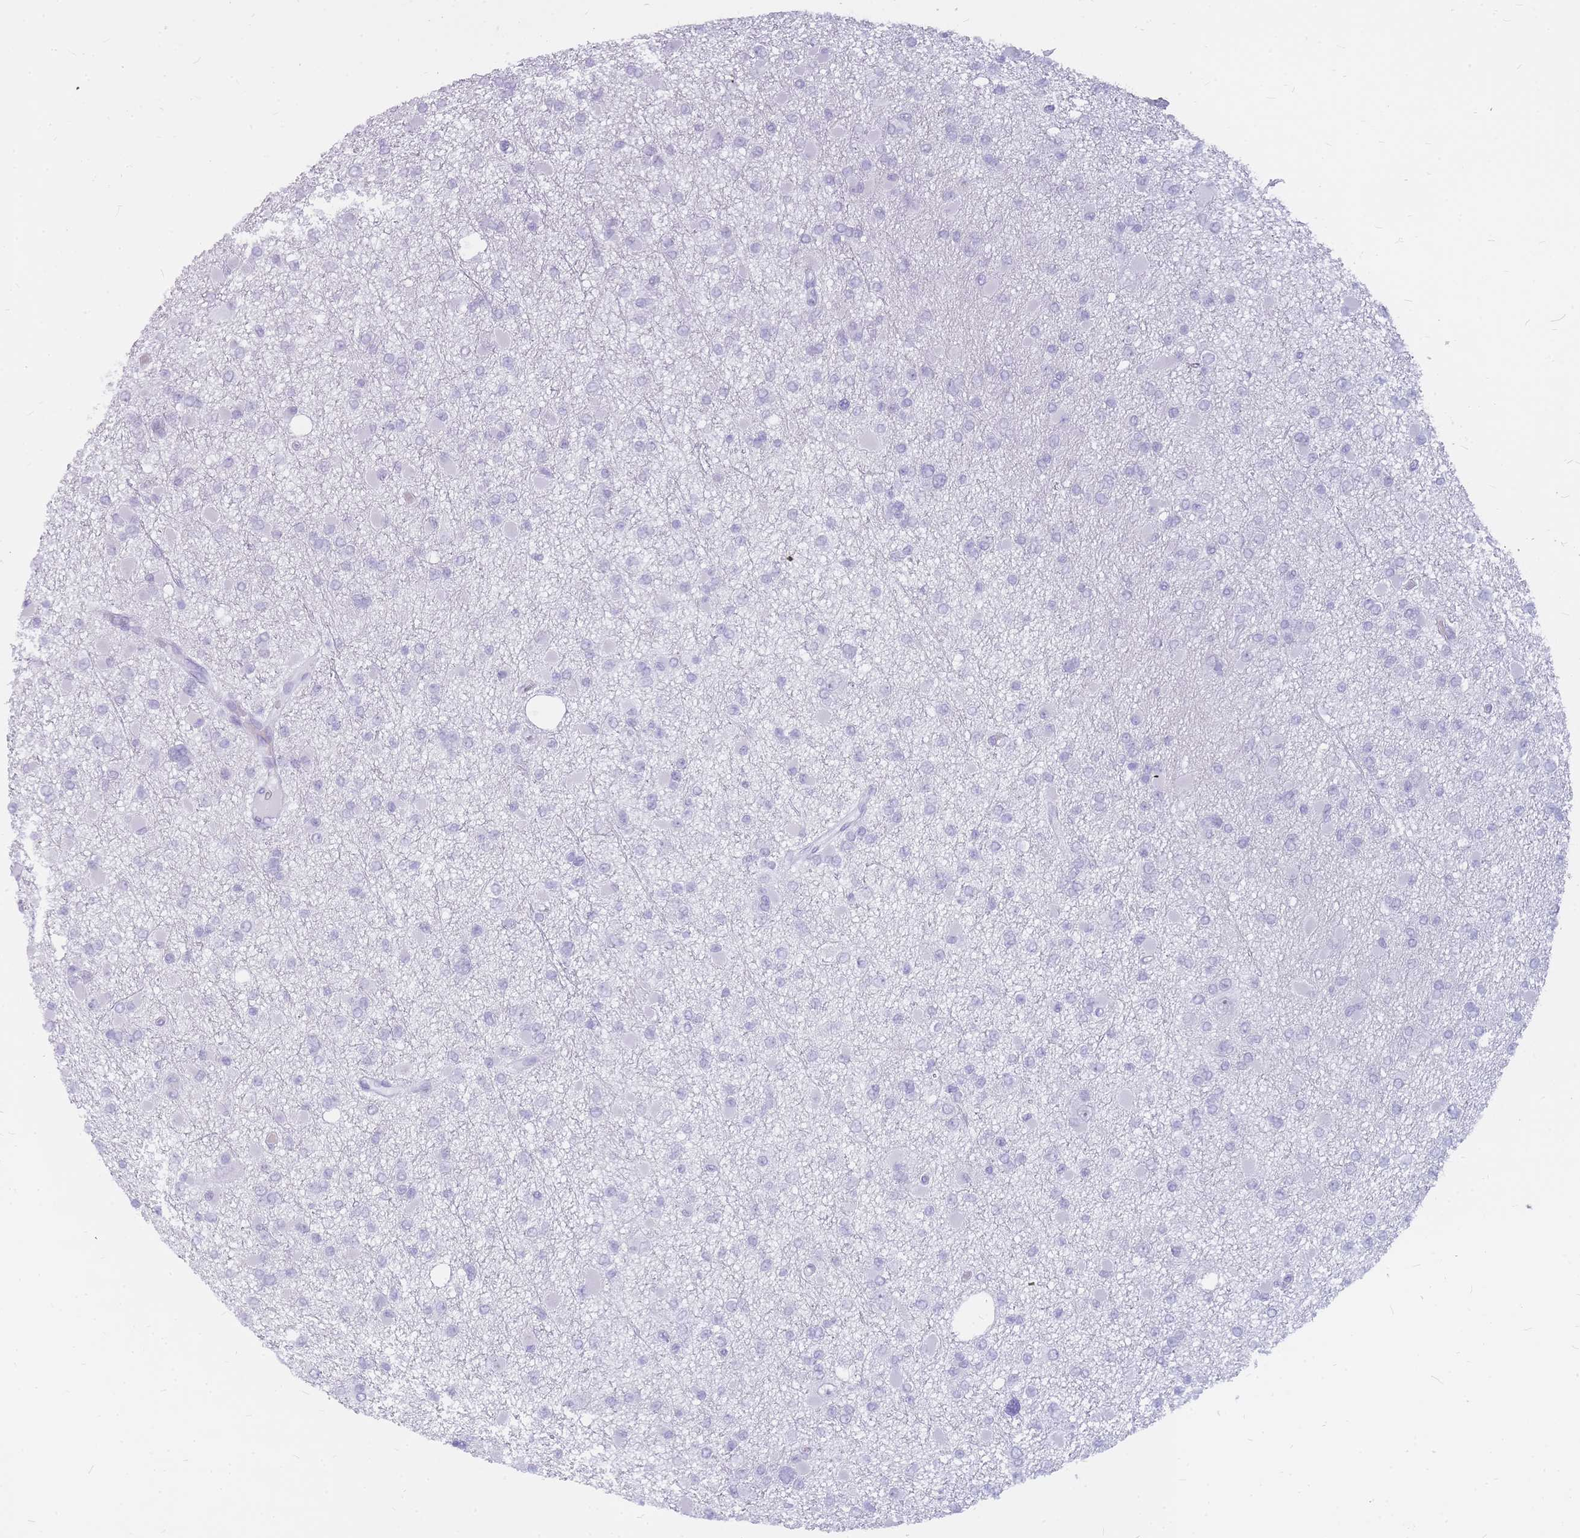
{"staining": {"intensity": "negative", "quantity": "none", "location": "none"}, "tissue": "glioma", "cell_type": "Tumor cells", "image_type": "cancer", "snomed": [{"axis": "morphology", "description": "Glioma, malignant, Low grade"}, {"axis": "topography", "description": "Brain"}], "caption": "The micrograph shows no significant positivity in tumor cells of glioma. (Immunohistochemistry, brightfield microscopy, high magnification).", "gene": "INS", "patient": {"sex": "female", "age": 22}}